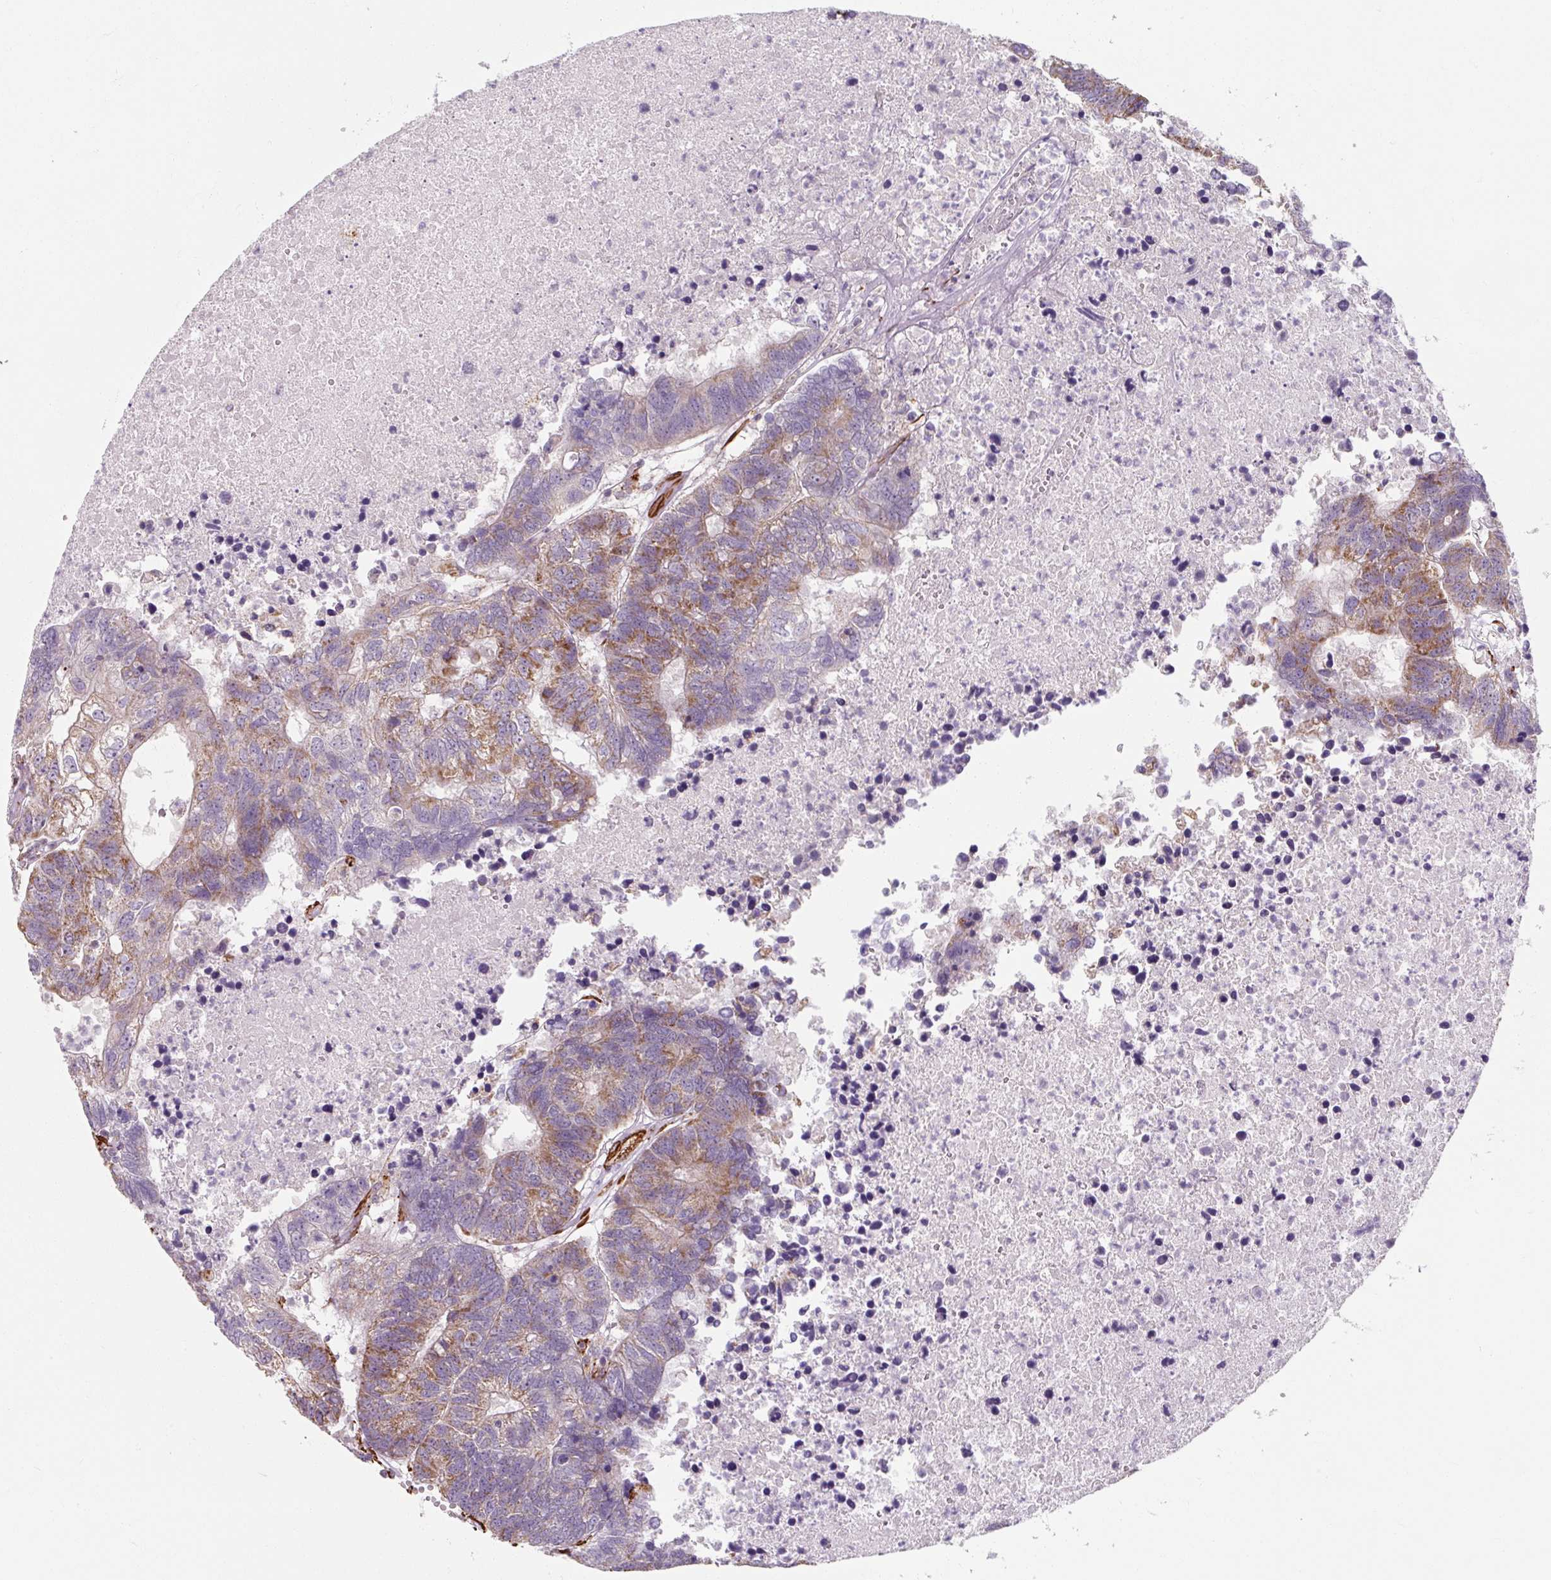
{"staining": {"intensity": "moderate", "quantity": "<25%", "location": "cytoplasmic/membranous"}, "tissue": "colorectal cancer", "cell_type": "Tumor cells", "image_type": "cancer", "snomed": [{"axis": "morphology", "description": "Adenocarcinoma, NOS"}, {"axis": "topography", "description": "Colon"}], "caption": "Immunohistochemistry (IHC) photomicrograph of neoplastic tissue: human colorectal adenocarcinoma stained using immunohistochemistry (IHC) reveals low levels of moderate protein expression localized specifically in the cytoplasmic/membranous of tumor cells, appearing as a cytoplasmic/membranous brown color.", "gene": "MRPS5", "patient": {"sex": "female", "age": 48}}